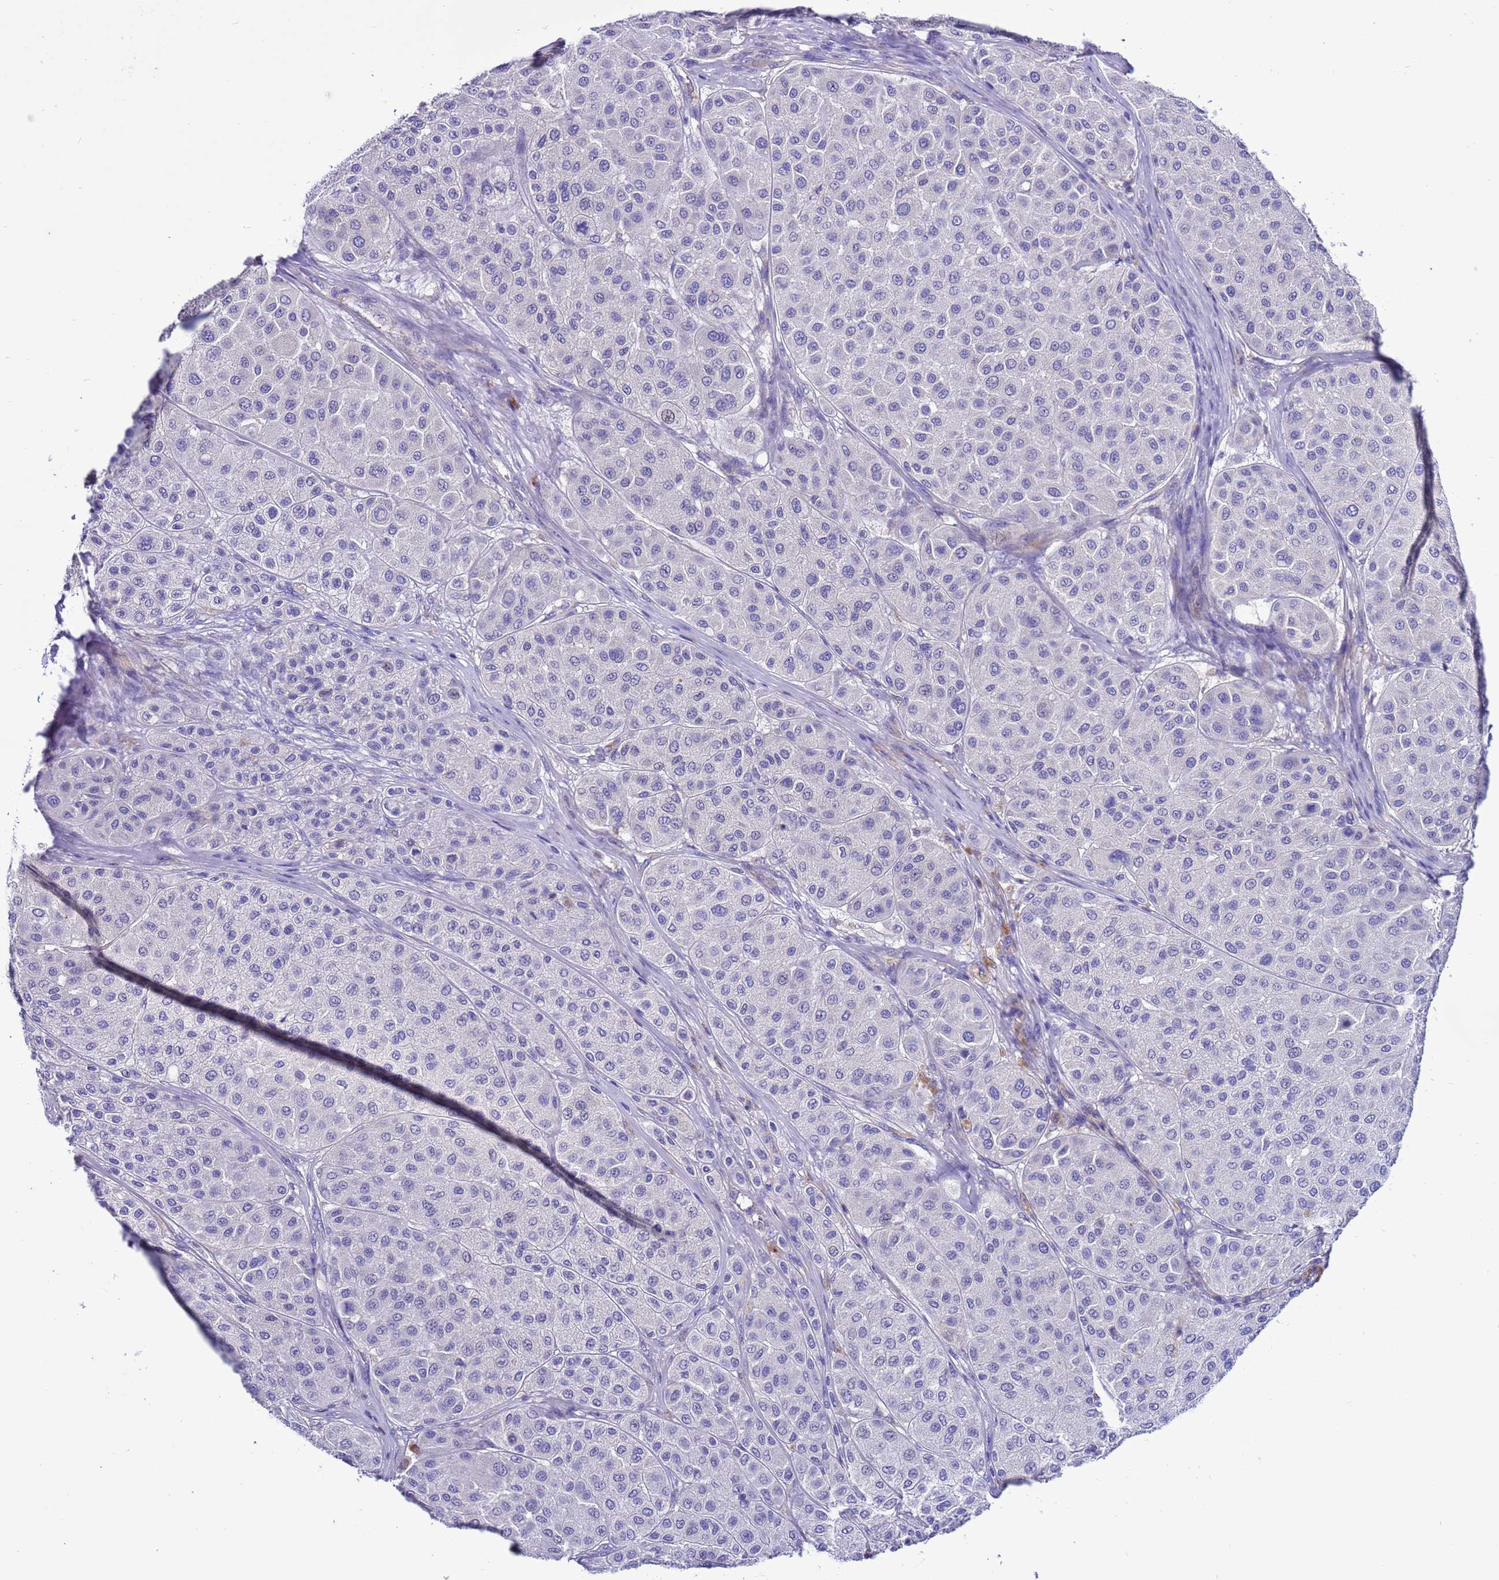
{"staining": {"intensity": "negative", "quantity": "none", "location": "none"}, "tissue": "melanoma", "cell_type": "Tumor cells", "image_type": "cancer", "snomed": [{"axis": "morphology", "description": "Malignant melanoma, Metastatic site"}, {"axis": "topography", "description": "Smooth muscle"}], "caption": "DAB immunohistochemical staining of melanoma demonstrates no significant positivity in tumor cells.", "gene": "KICS2", "patient": {"sex": "male", "age": 41}}